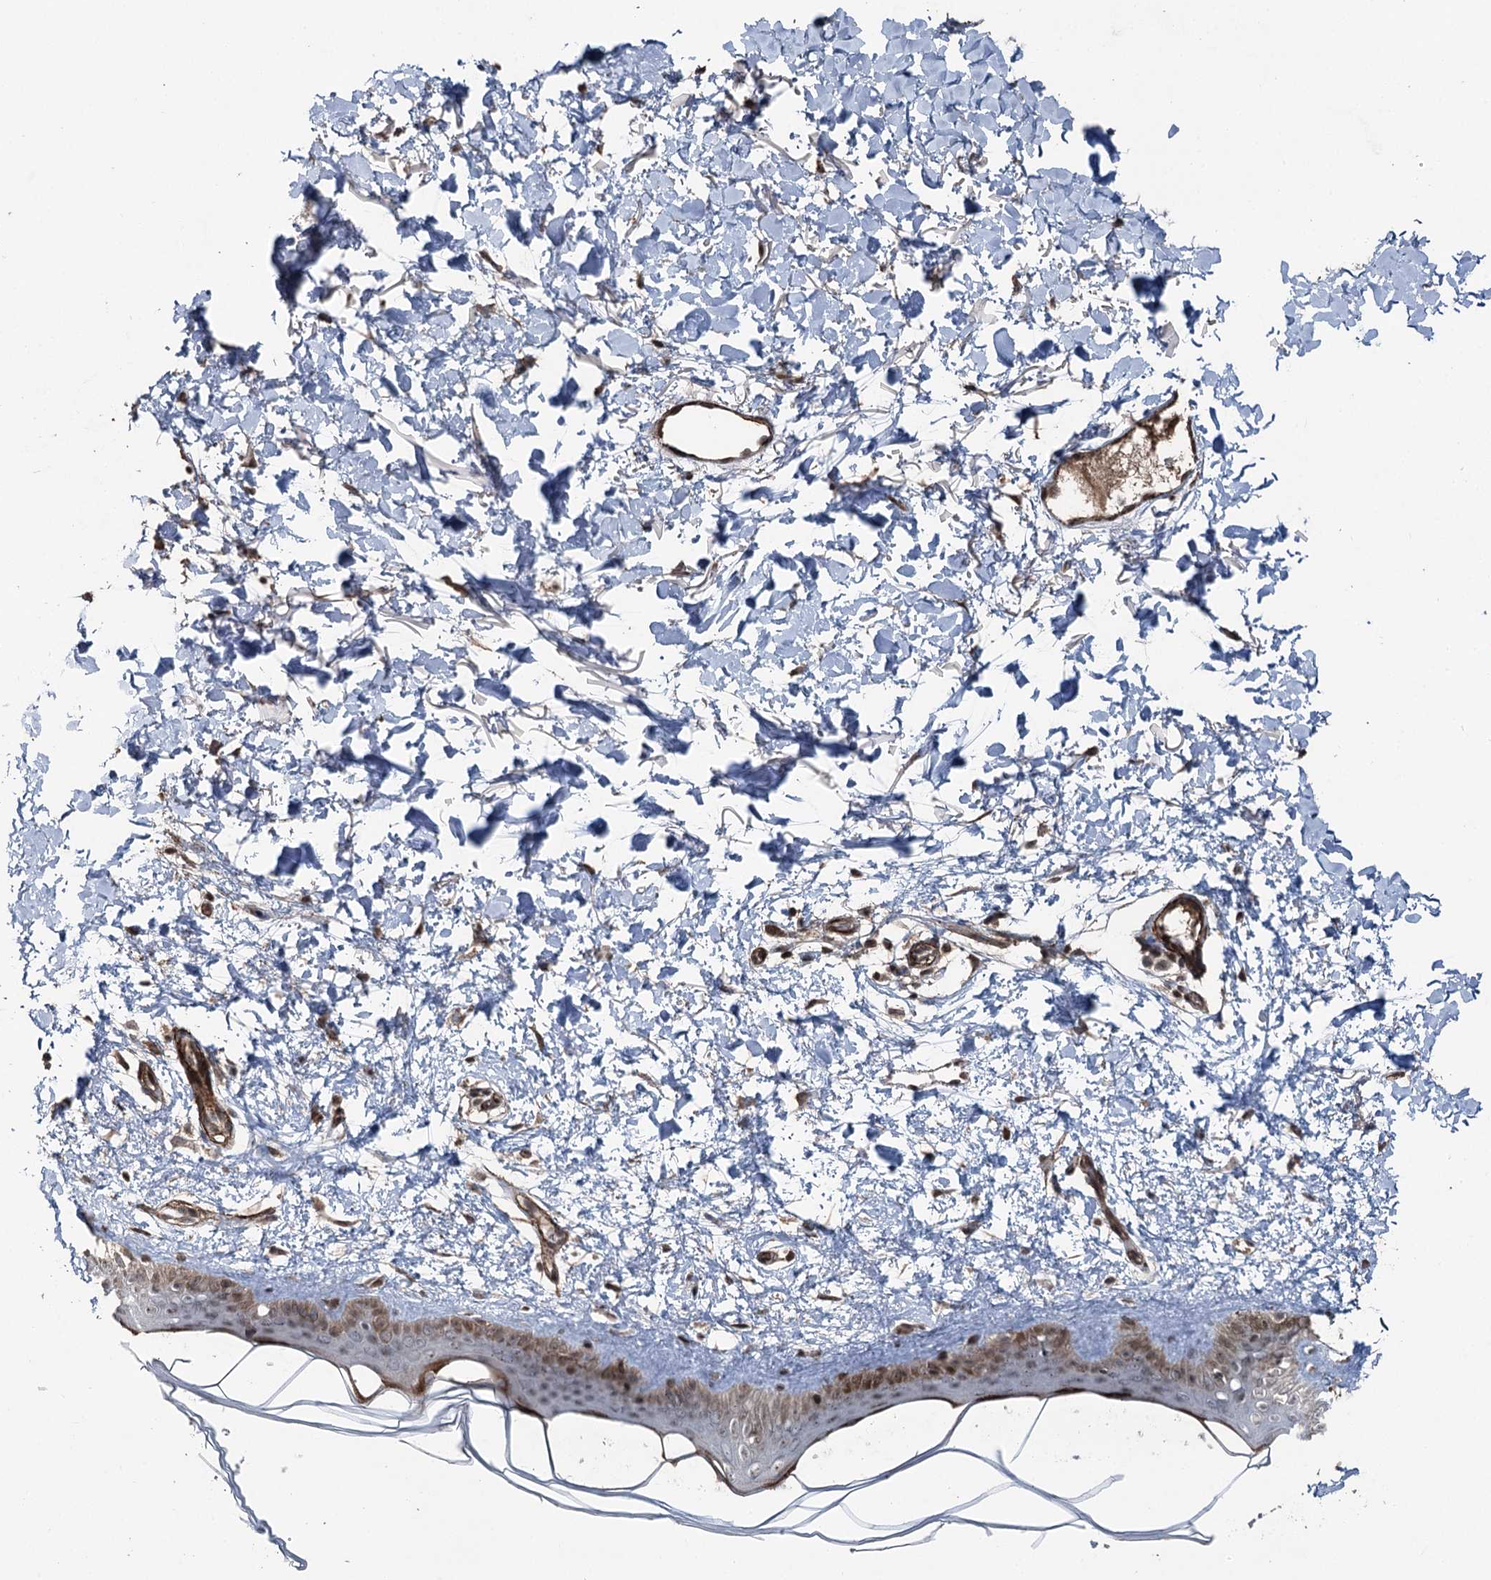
{"staining": {"intensity": "moderate", "quantity": ">75%", "location": "cytoplasmic/membranous,nuclear"}, "tissue": "skin", "cell_type": "Fibroblasts", "image_type": "normal", "snomed": [{"axis": "morphology", "description": "Normal tissue, NOS"}, {"axis": "topography", "description": "Skin"}], "caption": "Fibroblasts show medium levels of moderate cytoplasmic/membranous,nuclear positivity in approximately >75% of cells in normal human skin. (Brightfield microscopy of DAB IHC at high magnification).", "gene": "CCDC82", "patient": {"sex": "female", "age": 58}}